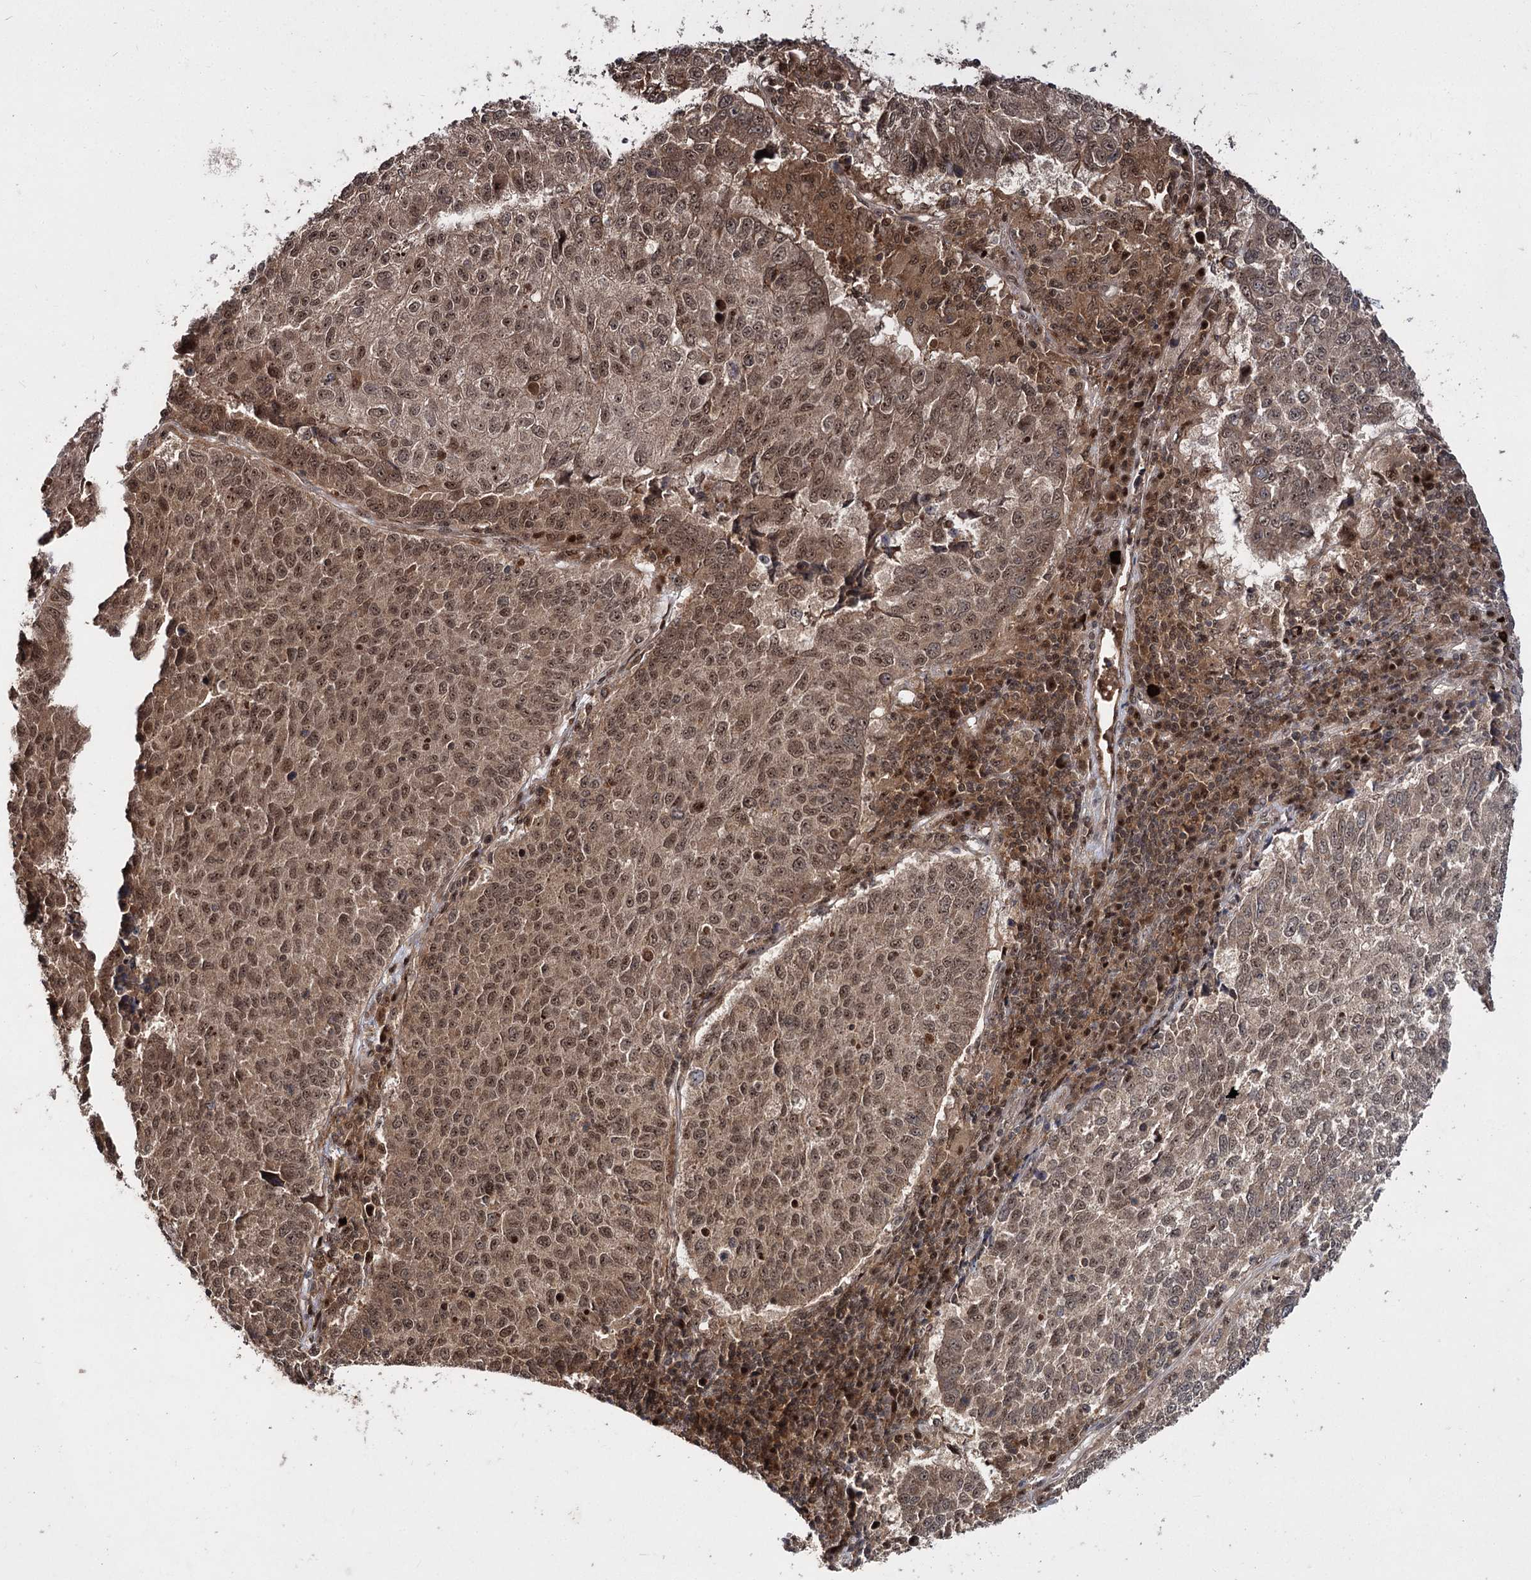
{"staining": {"intensity": "moderate", "quantity": ">75%", "location": "cytoplasmic/membranous,nuclear"}, "tissue": "lung cancer", "cell_type": "Tumor cells", "image_type": "cancer", "snomed": [{"axis": "morphology", "description": "Squamous cell carcinoma, NOS"}, {"axis": "topography", "description": "Lung"}], "caption": "Protein expression analysis of lung cancer displays moderate cytoplasmic/membranous and nuclear positivity in approximately >75% of tumor cells.", "gene": "MKNK2", "patient": {"sex": "male", "age": 73}}